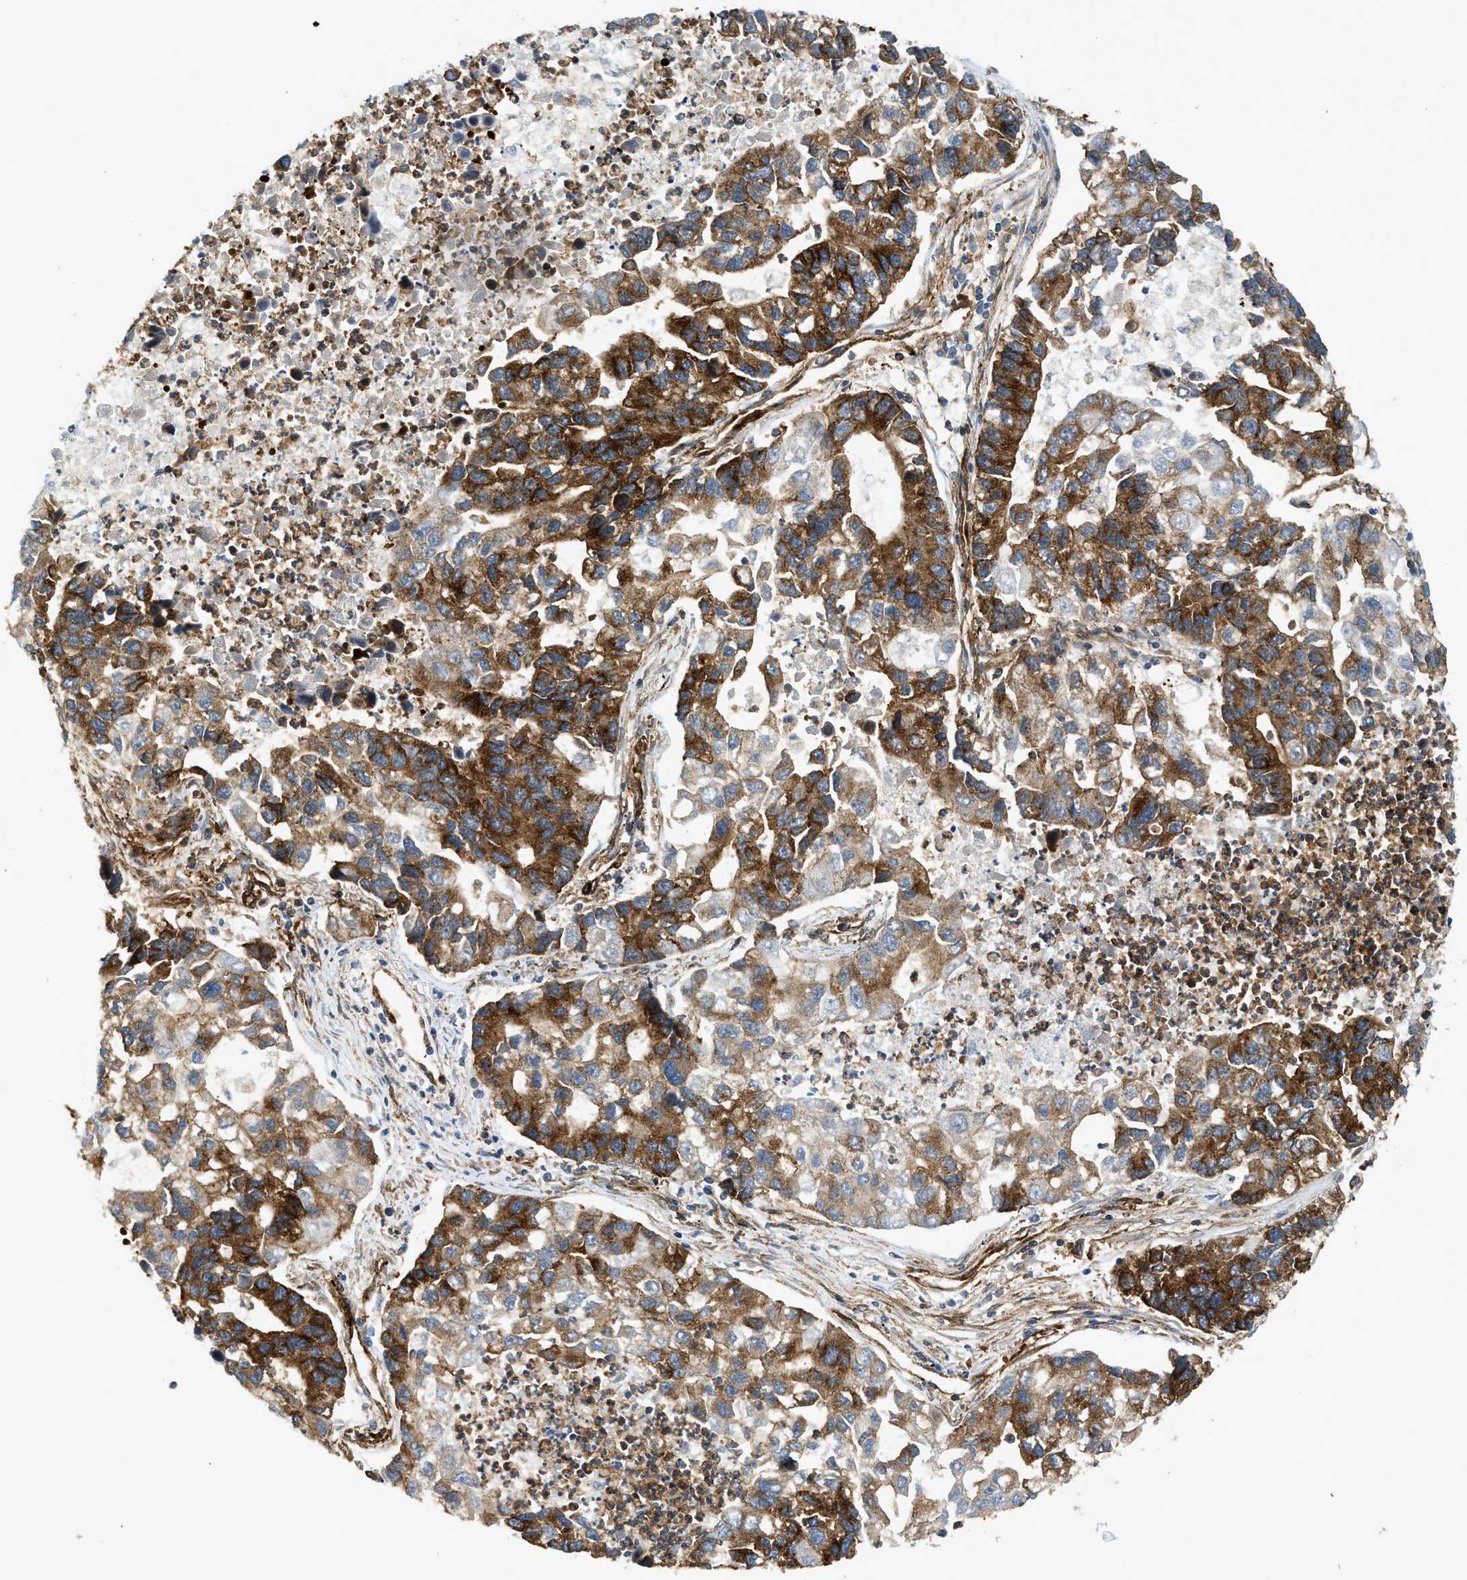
{"staining": {"intensity": "strong", "quantity": ">75%", "location": "cytoplasmic/membranous"}, "tissue": "lung cancer", "cell_type": "Tumor cells", "image_type": "cancer", "snomed": [{"axis": "morphology", "description": "Adenocarcinoma, NOS"}, {"axis": "topography", "description": "Lung"}], "caption": "Lung cancer stained for a protein reveals strong cytoplasmic/membranous positivity in tumor cells. Ihc stains the protein in brown and the nuclei are stained blue.", "gene": "HIP1", "patient": {"sex": "female", "age": 51}}